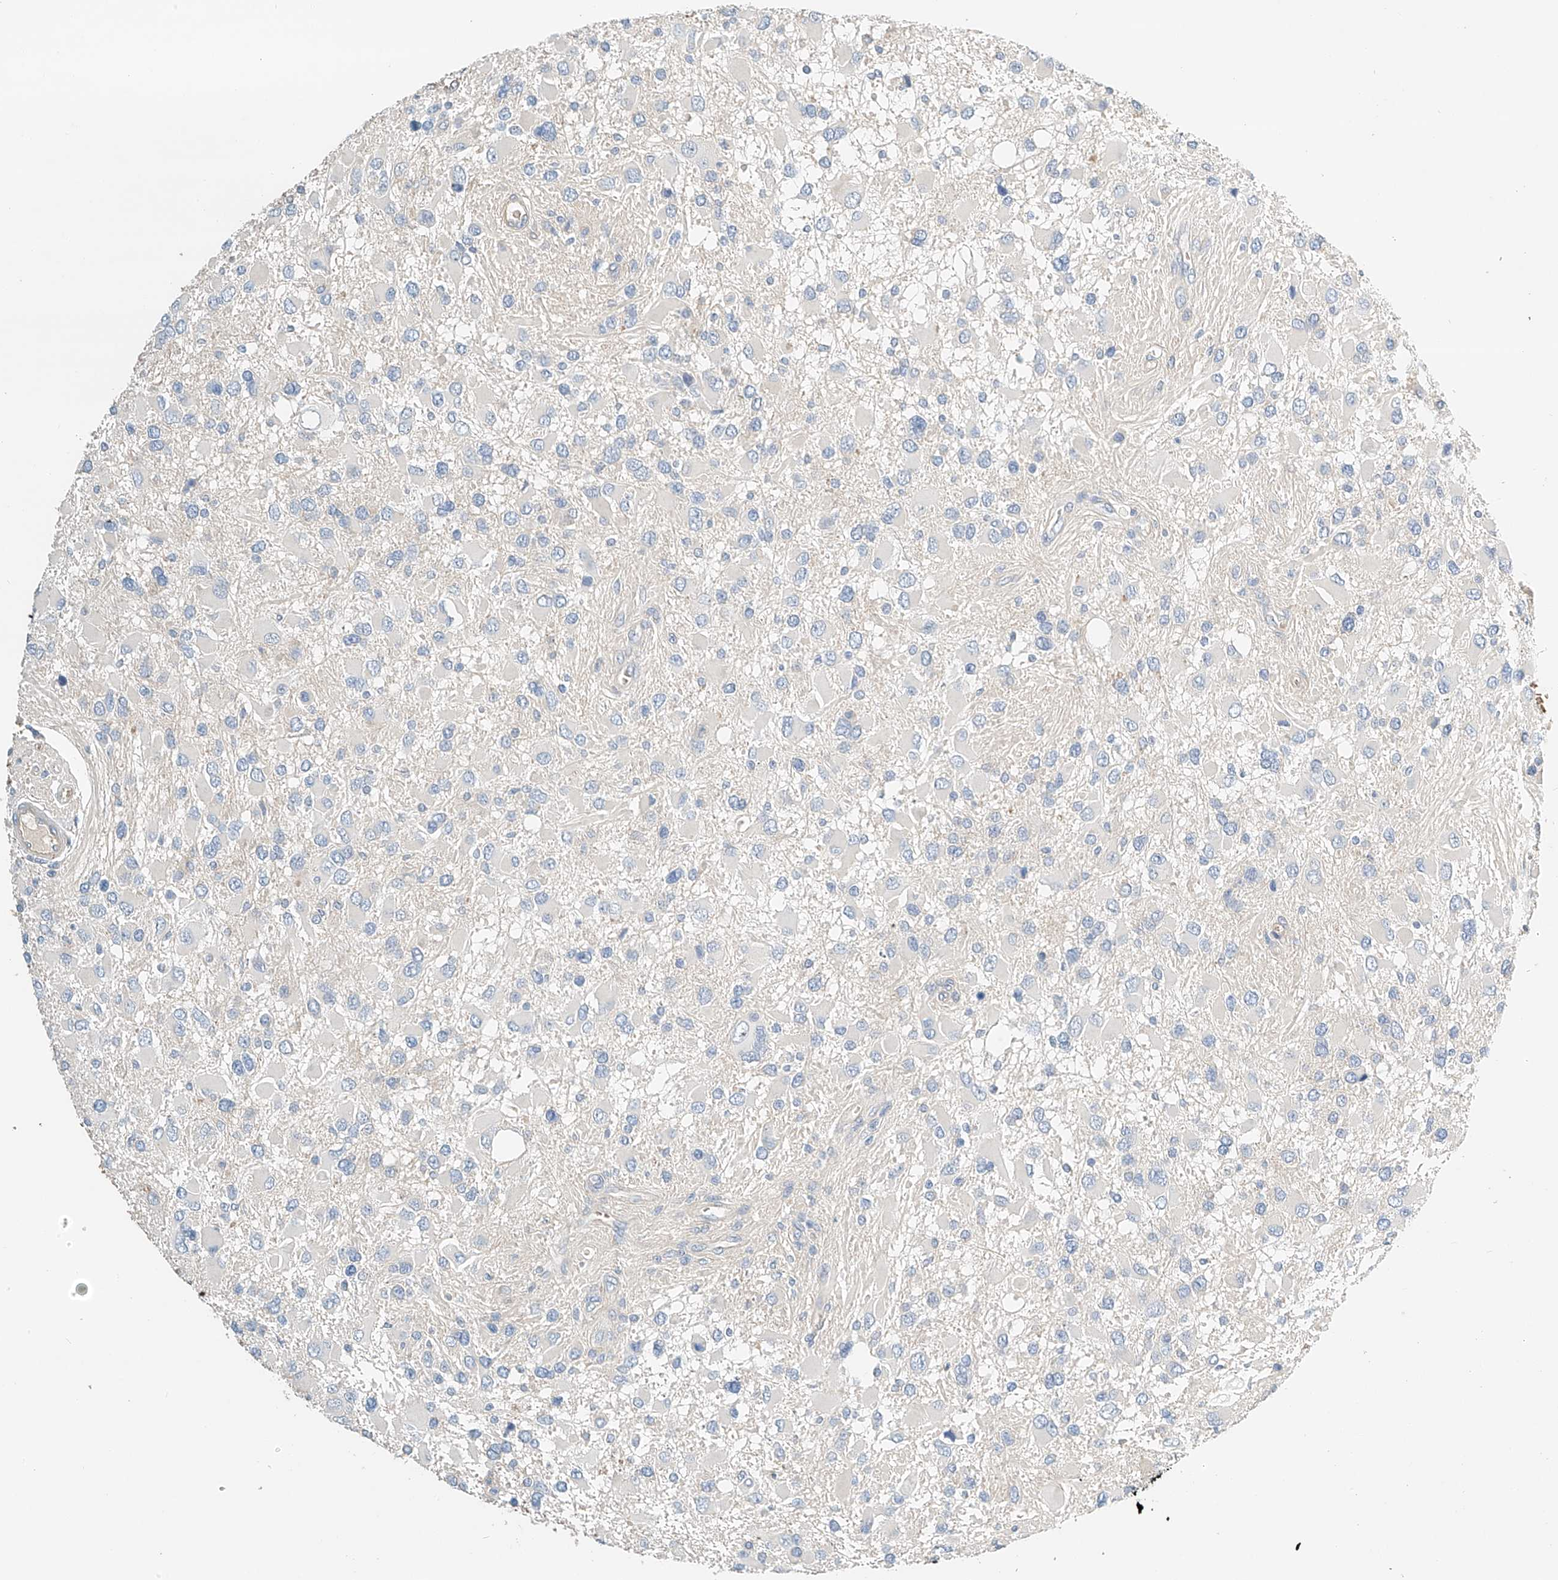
{"staining": {"intensity": "negative", "quantity": "none", "location": "none"}, "tissue": "glioma", "cell_type": "Tumor cells", "image_type": "cancer", "snomed": [{"axis": "morphology", "description": "Glioma, malignant, High grade"}, {"axis": "topography", "description": "Brain"}], "caption": "Protein analysis of glioma shows no significant expression in tumor cells.", "gene": "RCAN3", "patient": {"sex": "male", "age": 53}}